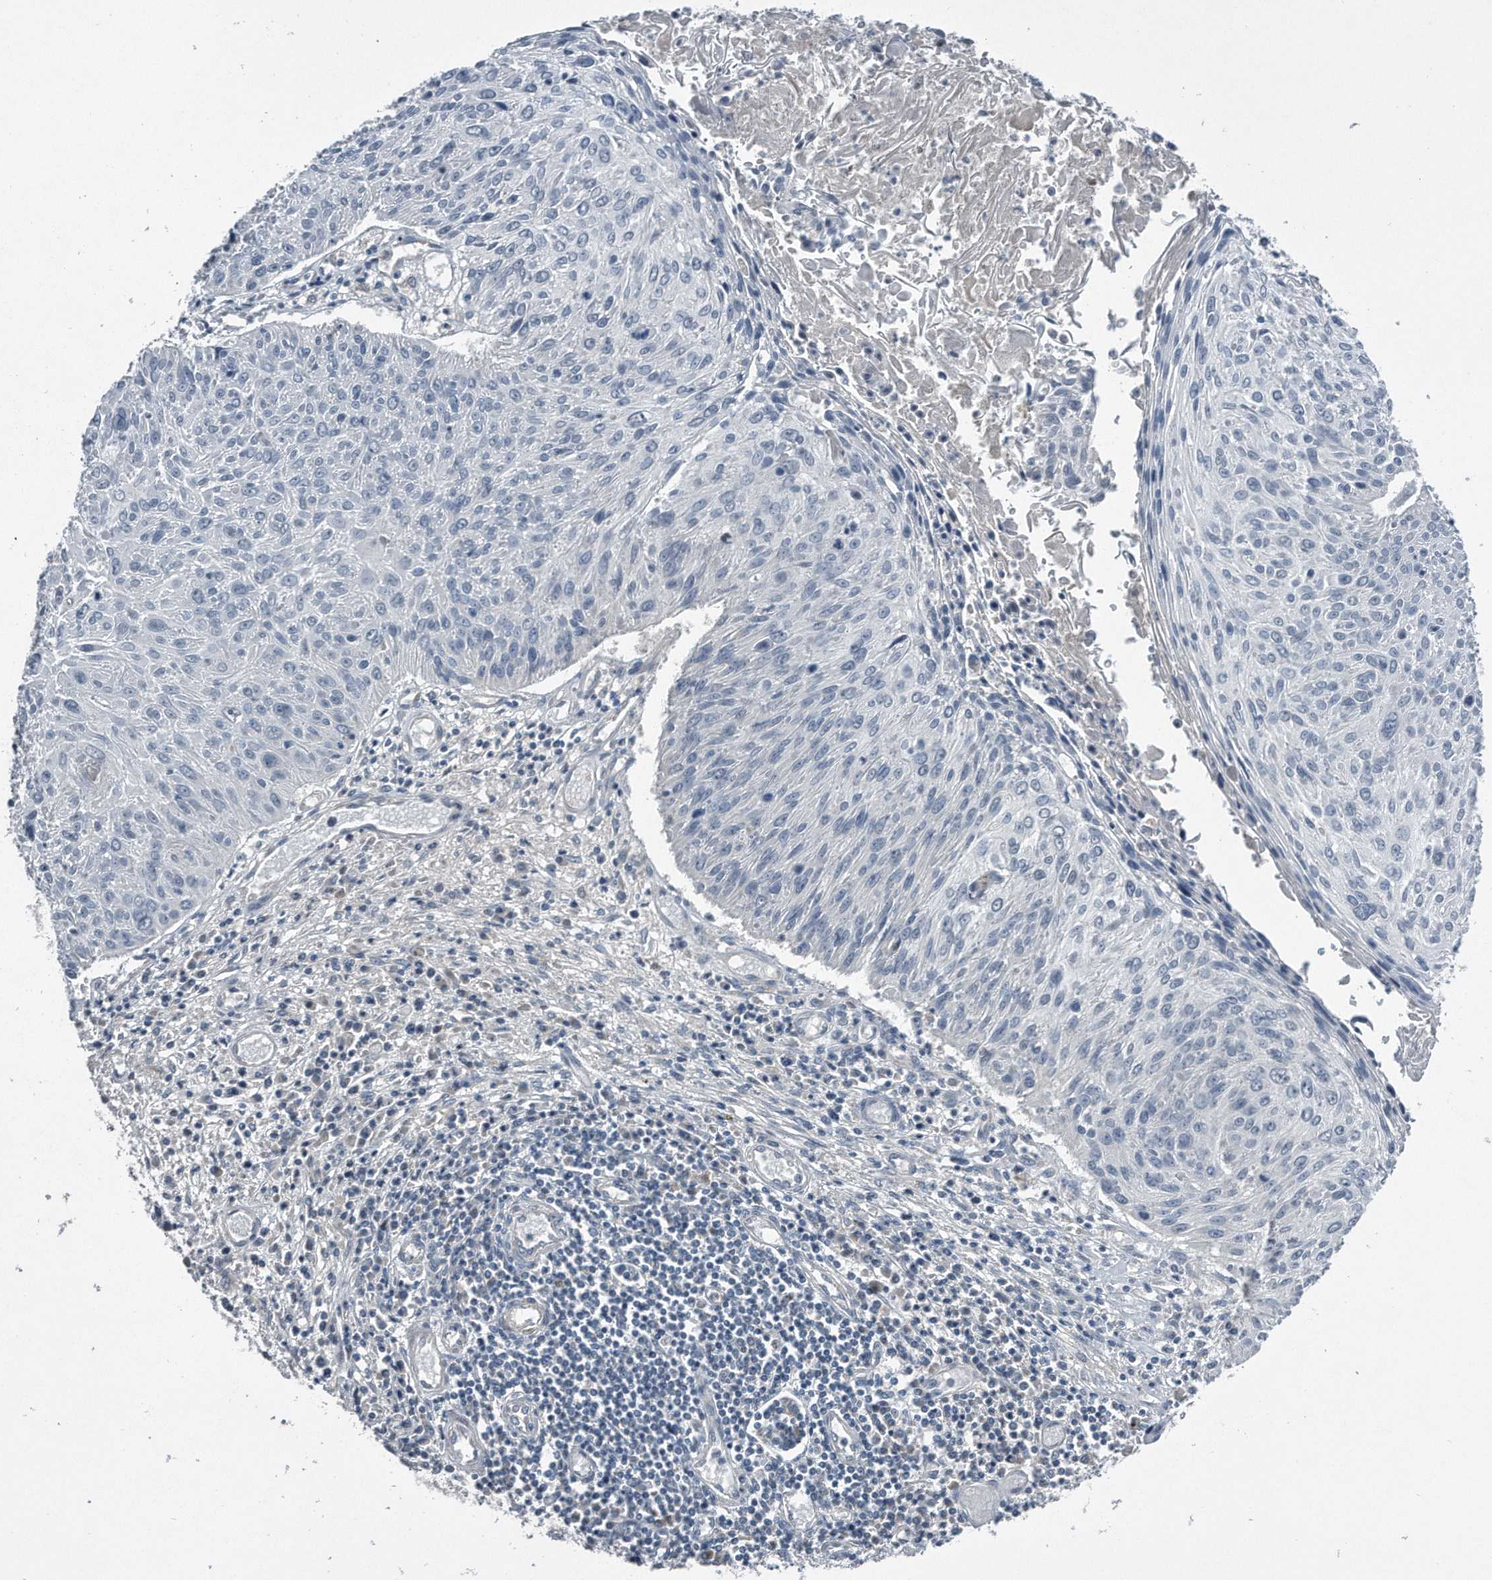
{"staining": {"intensity": "negative", "quantity": "none", "location": "none"}, "tissue": "cervical cancer", "cell_type": "Tumor cells", "image_type": "cancer", "snomed": [{"axis": "morphology", "description": "Squamous cell carcinoma, NOS"}, {"axis": "topography", "description": "Cervix"}], "caption": "Tumor cells are negative for protein expression in human squamous cell carcinoma (cervical).", "gene": "LYRM4", "patient": {"sex": "female", "age": 51}}